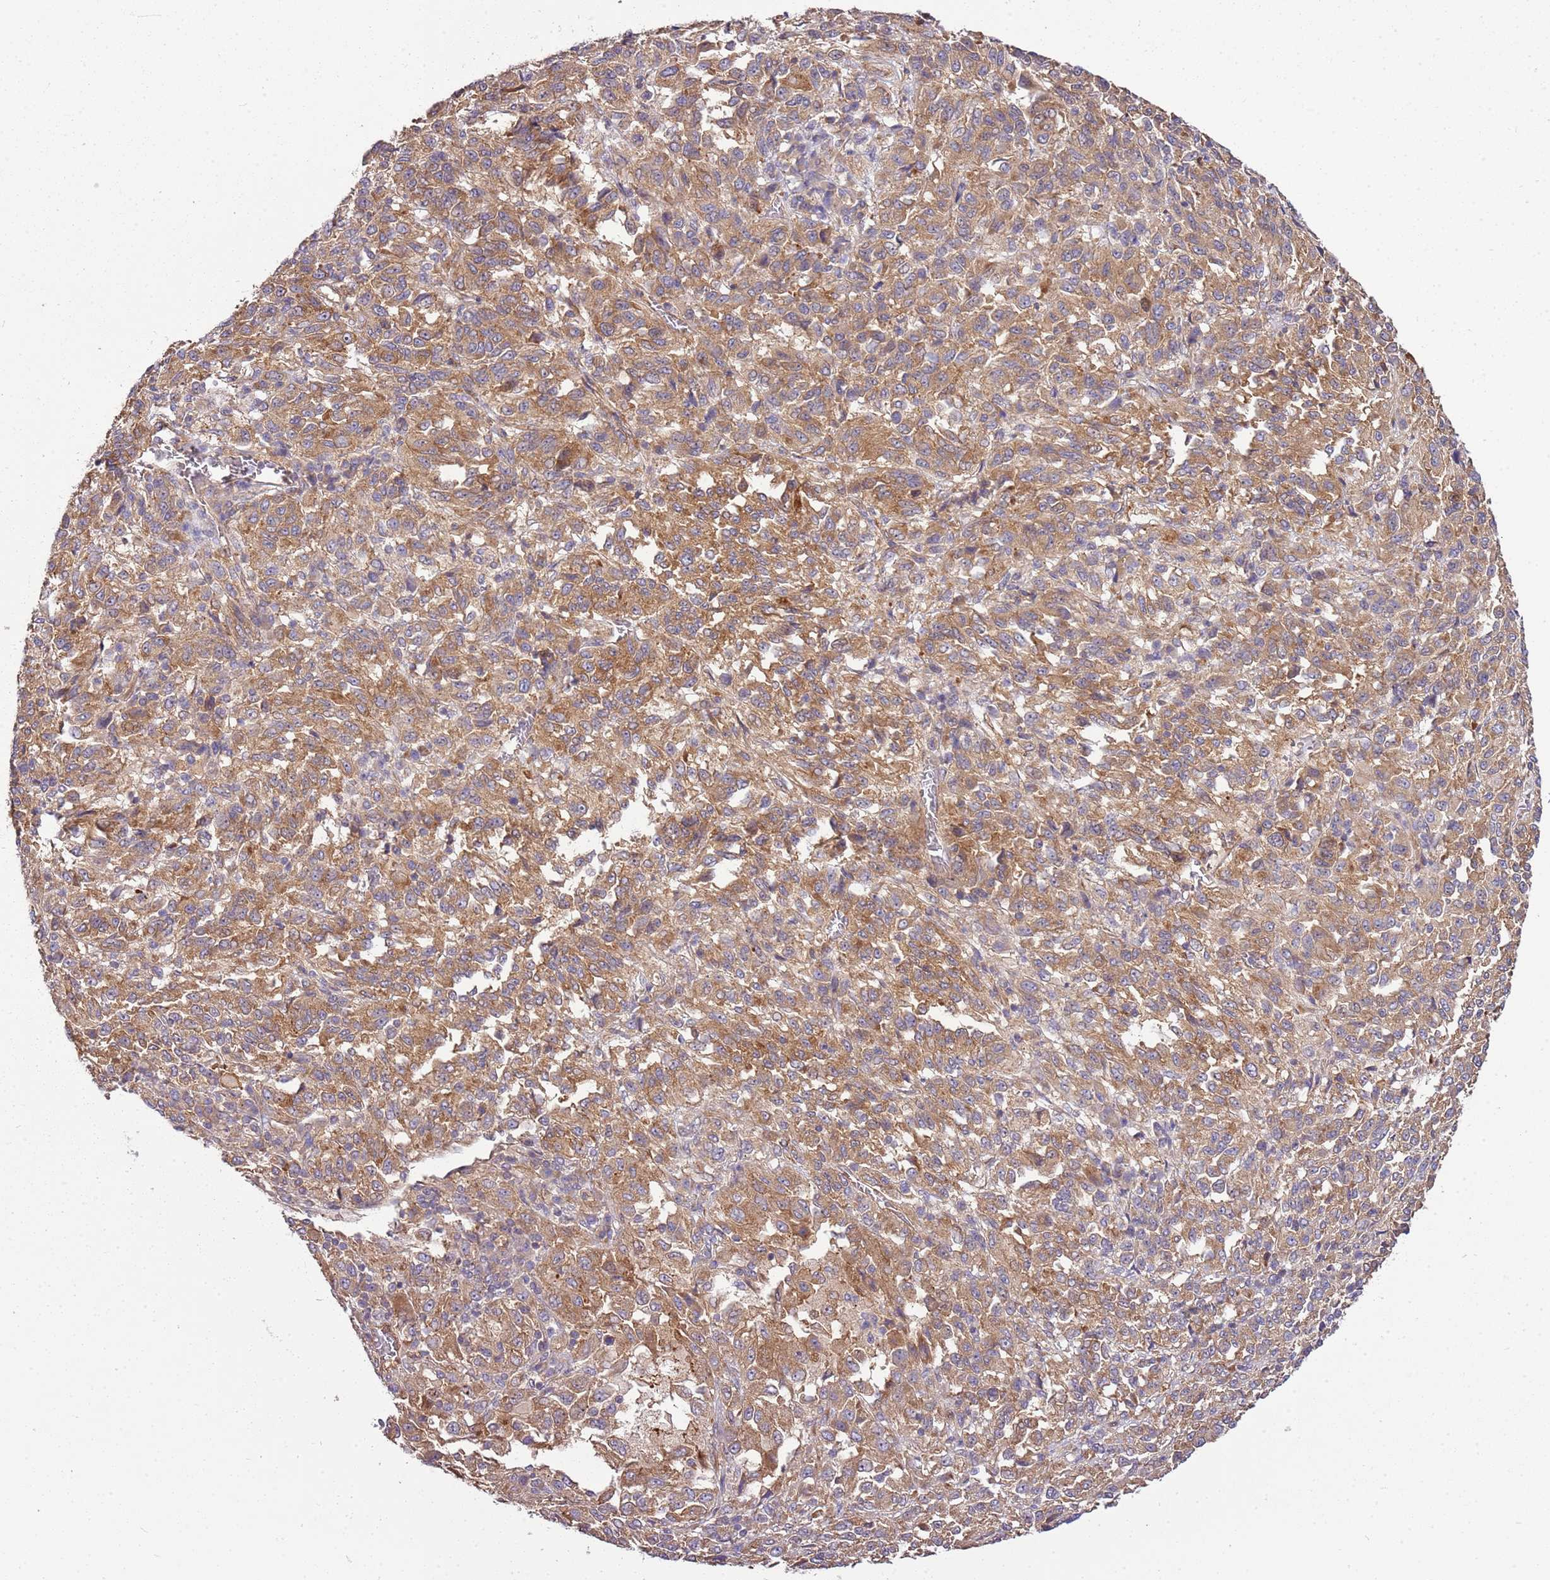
{"staining": {"intensity": "moderate", "quantity": ">75%", "location": "cytoplasmic/membranous"}, "tissue": "melanoma", "cell_type": "Tumor cells", "image_type": "cancer", "snomed": [{"axis": "morphology", "description": "Malignant melanoma, Metastatic site"}, {"axis": "topography", "description": "Lung"}], "caption": "Immunohistochemical staining of human melanoma displays medium levels of moderate cytoplasmic/membranous protein expression in approximately >75% of tumor cells.", "gene": "GNL1", "patient": {"sex": "male", "age": 64}}